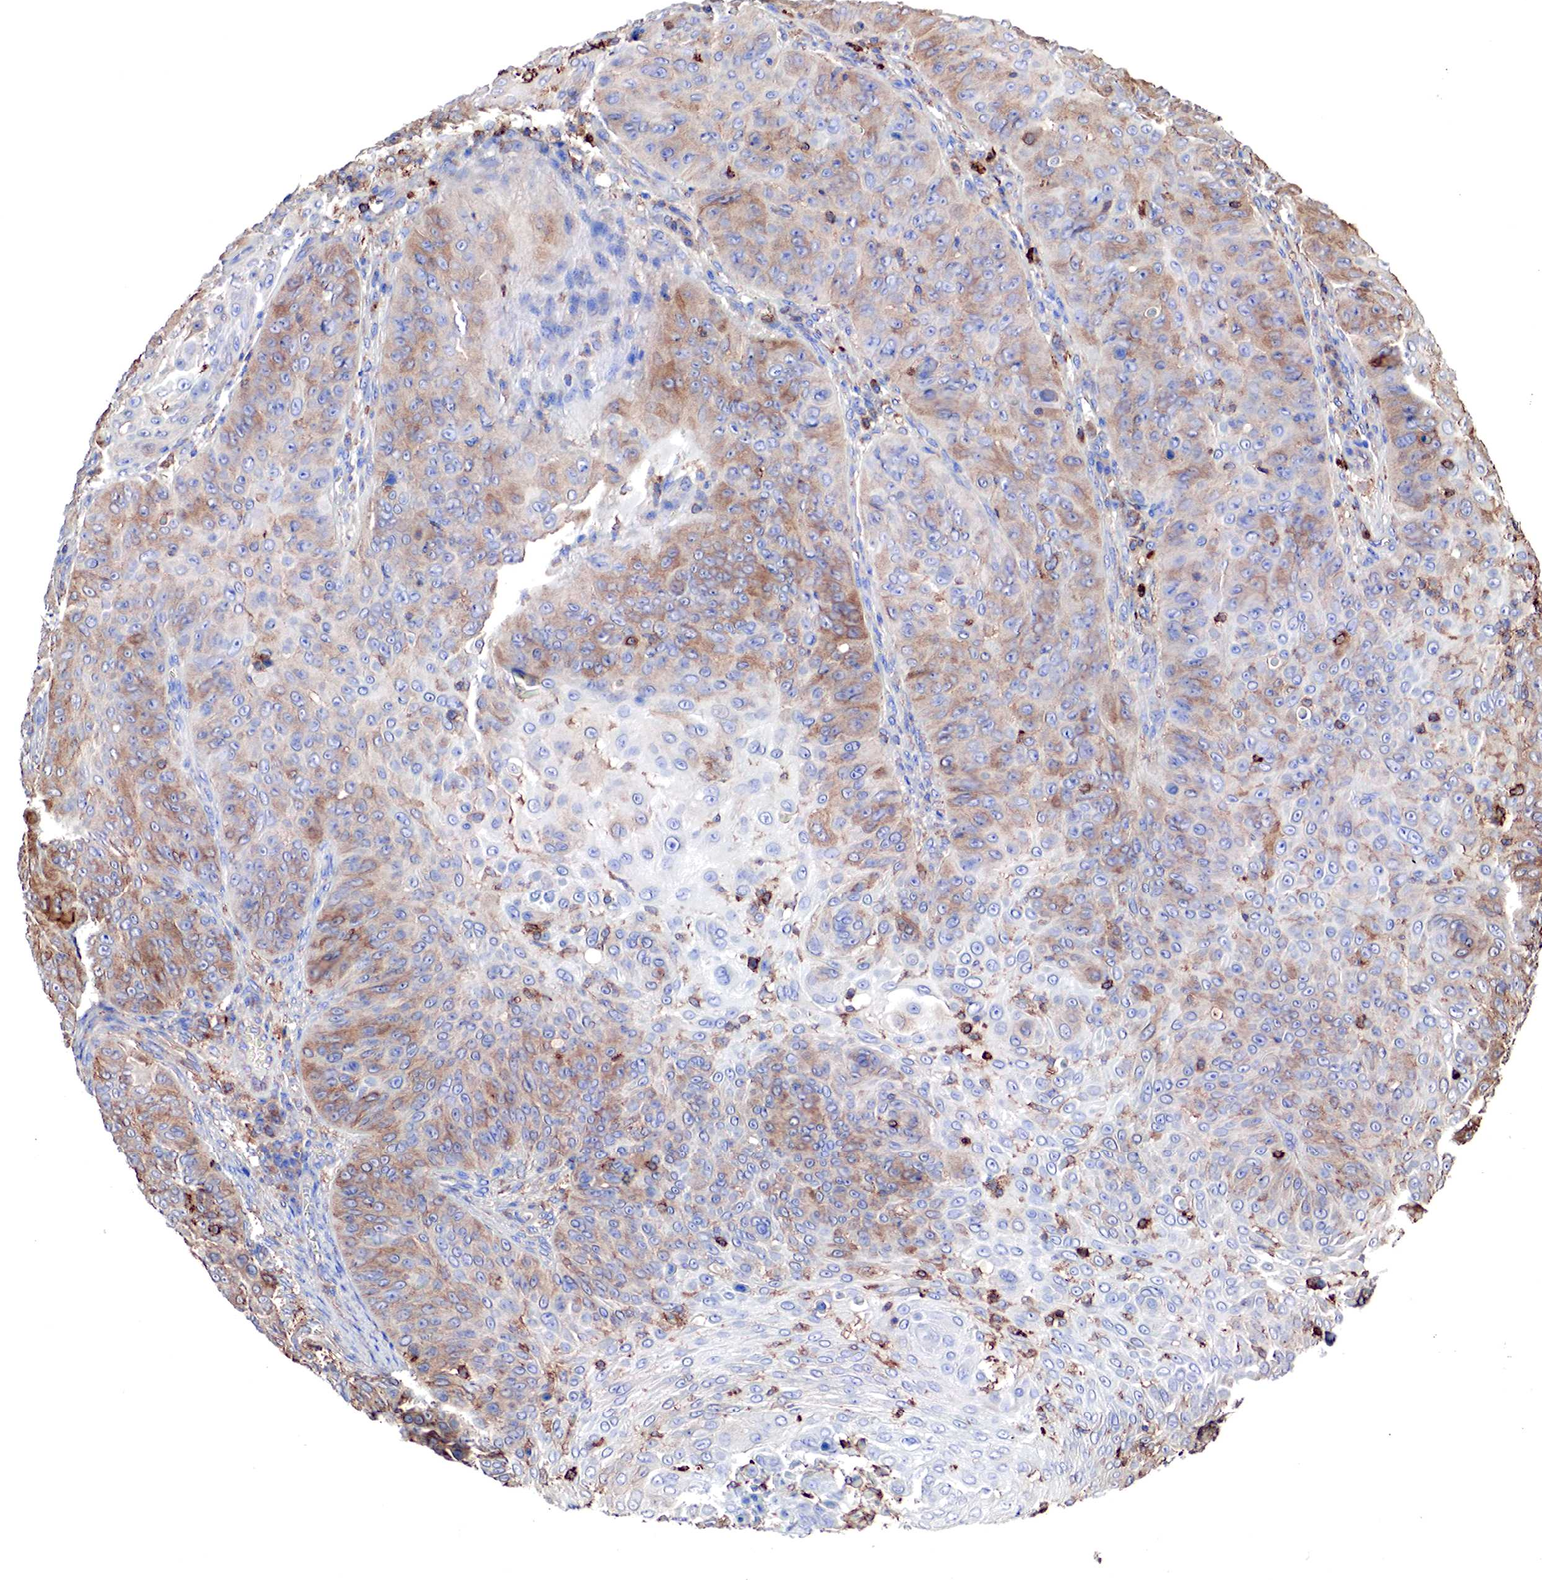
{"staining": {"intensity": "weak", "quantity": "25%-75%", "location": "cytoplasmic/membranous"}, "tissue": "skin cancer", "cell_type": "Tumor cells", "image_type": "cancer", "snomed": [{"axis": "morphology", "description": "Squamous cell carcinoma, NOS"}, {"axis": "topography", "description": "Skin"}], "caption": "Immunohistochemical staining of human skin squamous cell carcinoma demonstrates low levels of weak cytoplasmic/membranous expression in approximately 25%-75% of tumor cells. (DAB (3,3'-diaminobenzidine) IHC with brightfield microscopy, high magnification).", "gene": "G6PD", "patient": {"sex": "male", "age": 82}}